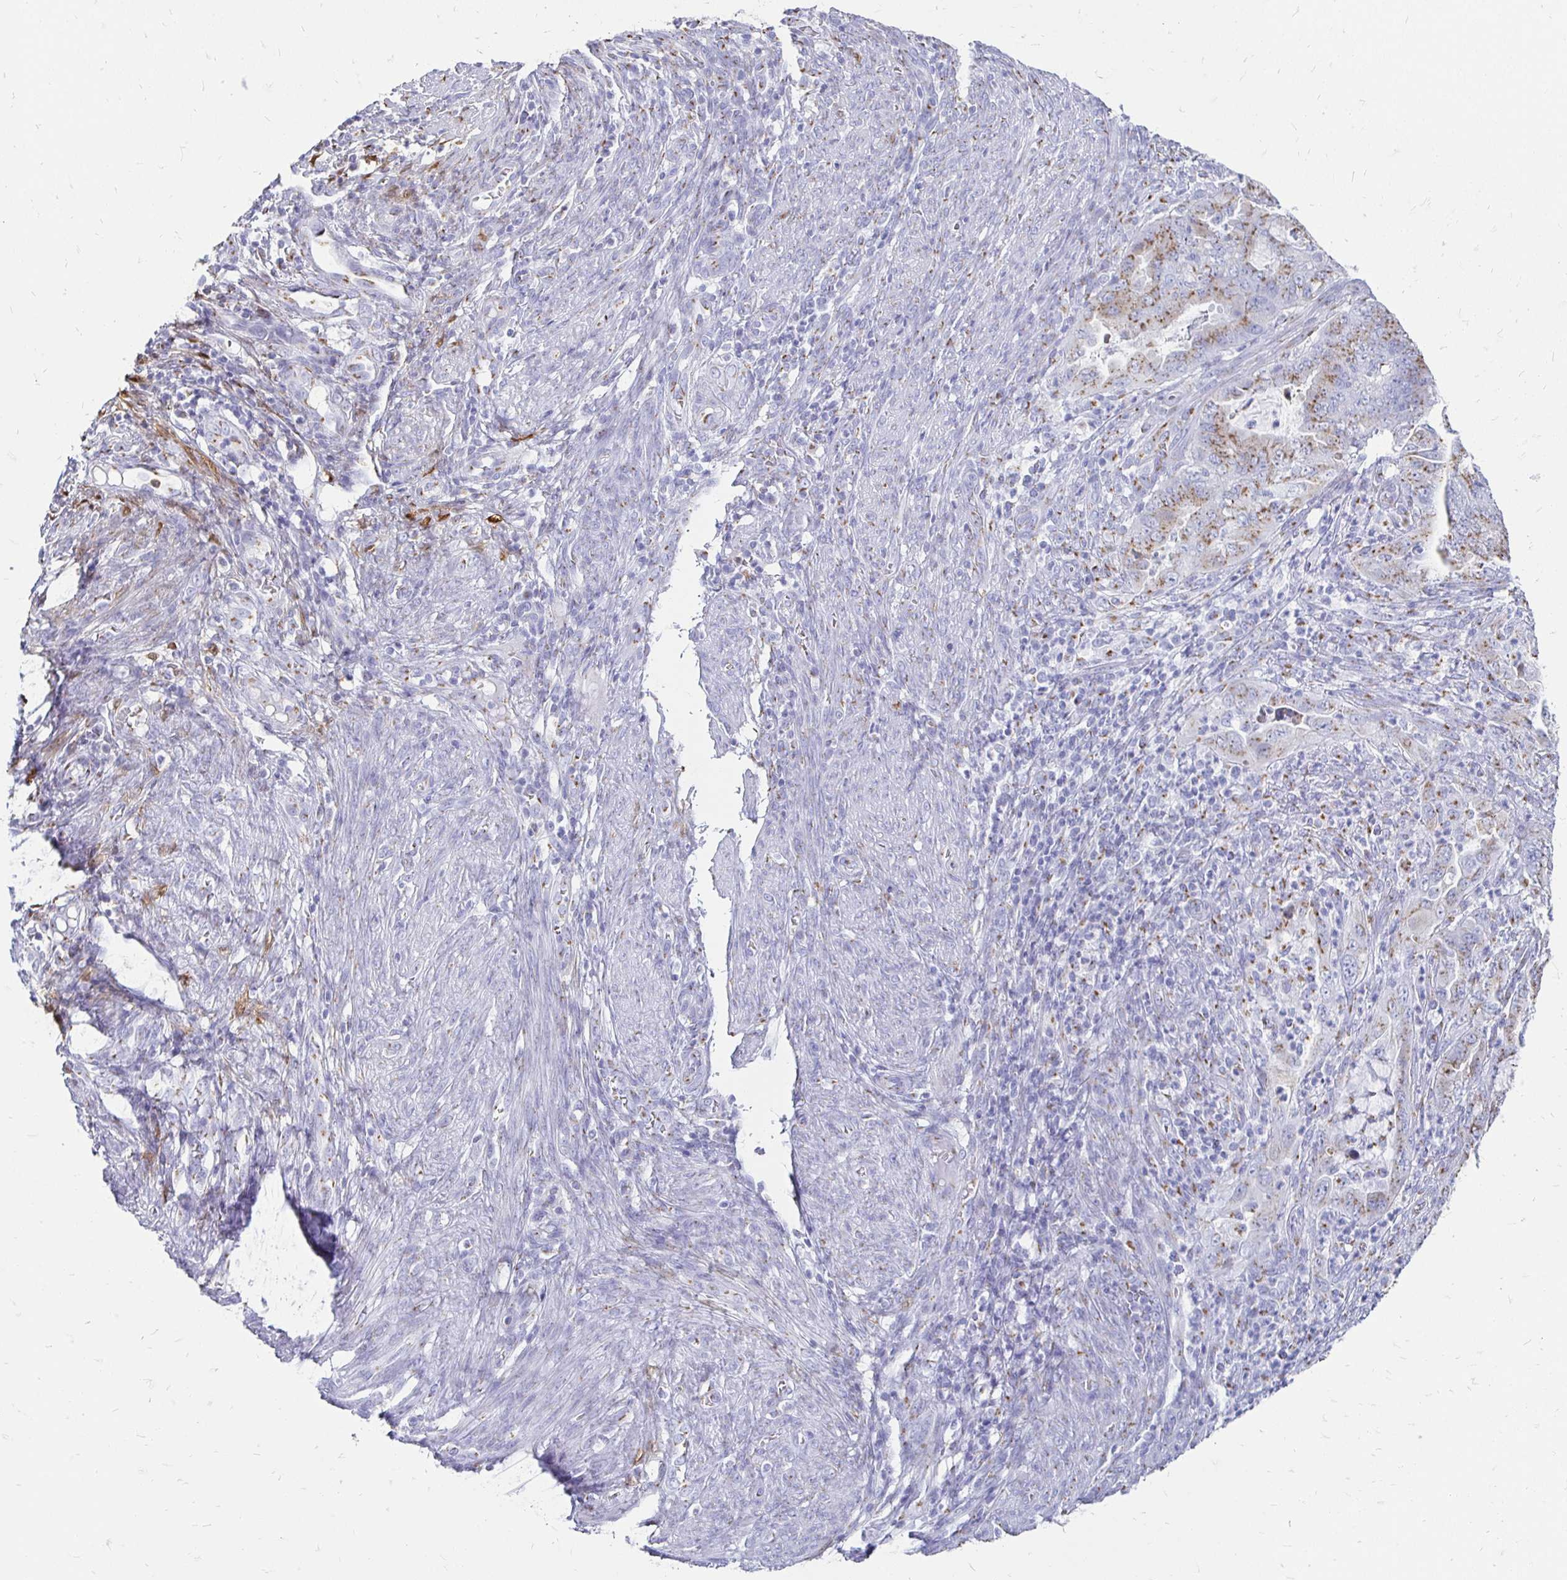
{"staining": {"intensity": "moderate", "quantity": ">75%", "location": "cytoplasmic/membranous"}, "tissue": "endometrial cancer", "cell_type": "Tumor cells", "image_type": "cancer", "snomed": [{"axis": "morphology", "description": "Adenocarcinoma, NOS"}, {"axis": "topography", "description": "Endometrium"}], "caption": "The immunohistochemical stain highlights moderate cytoplasmic/membranous expression in tumor cells of endometrial cancer tissue. (DAB (3,3'-diaminobenzidine) IHC, brown staining for protein, blue staining for nuclei).", "gene": "PAGE4", "patient": {"sex": "female", "age": 51}}